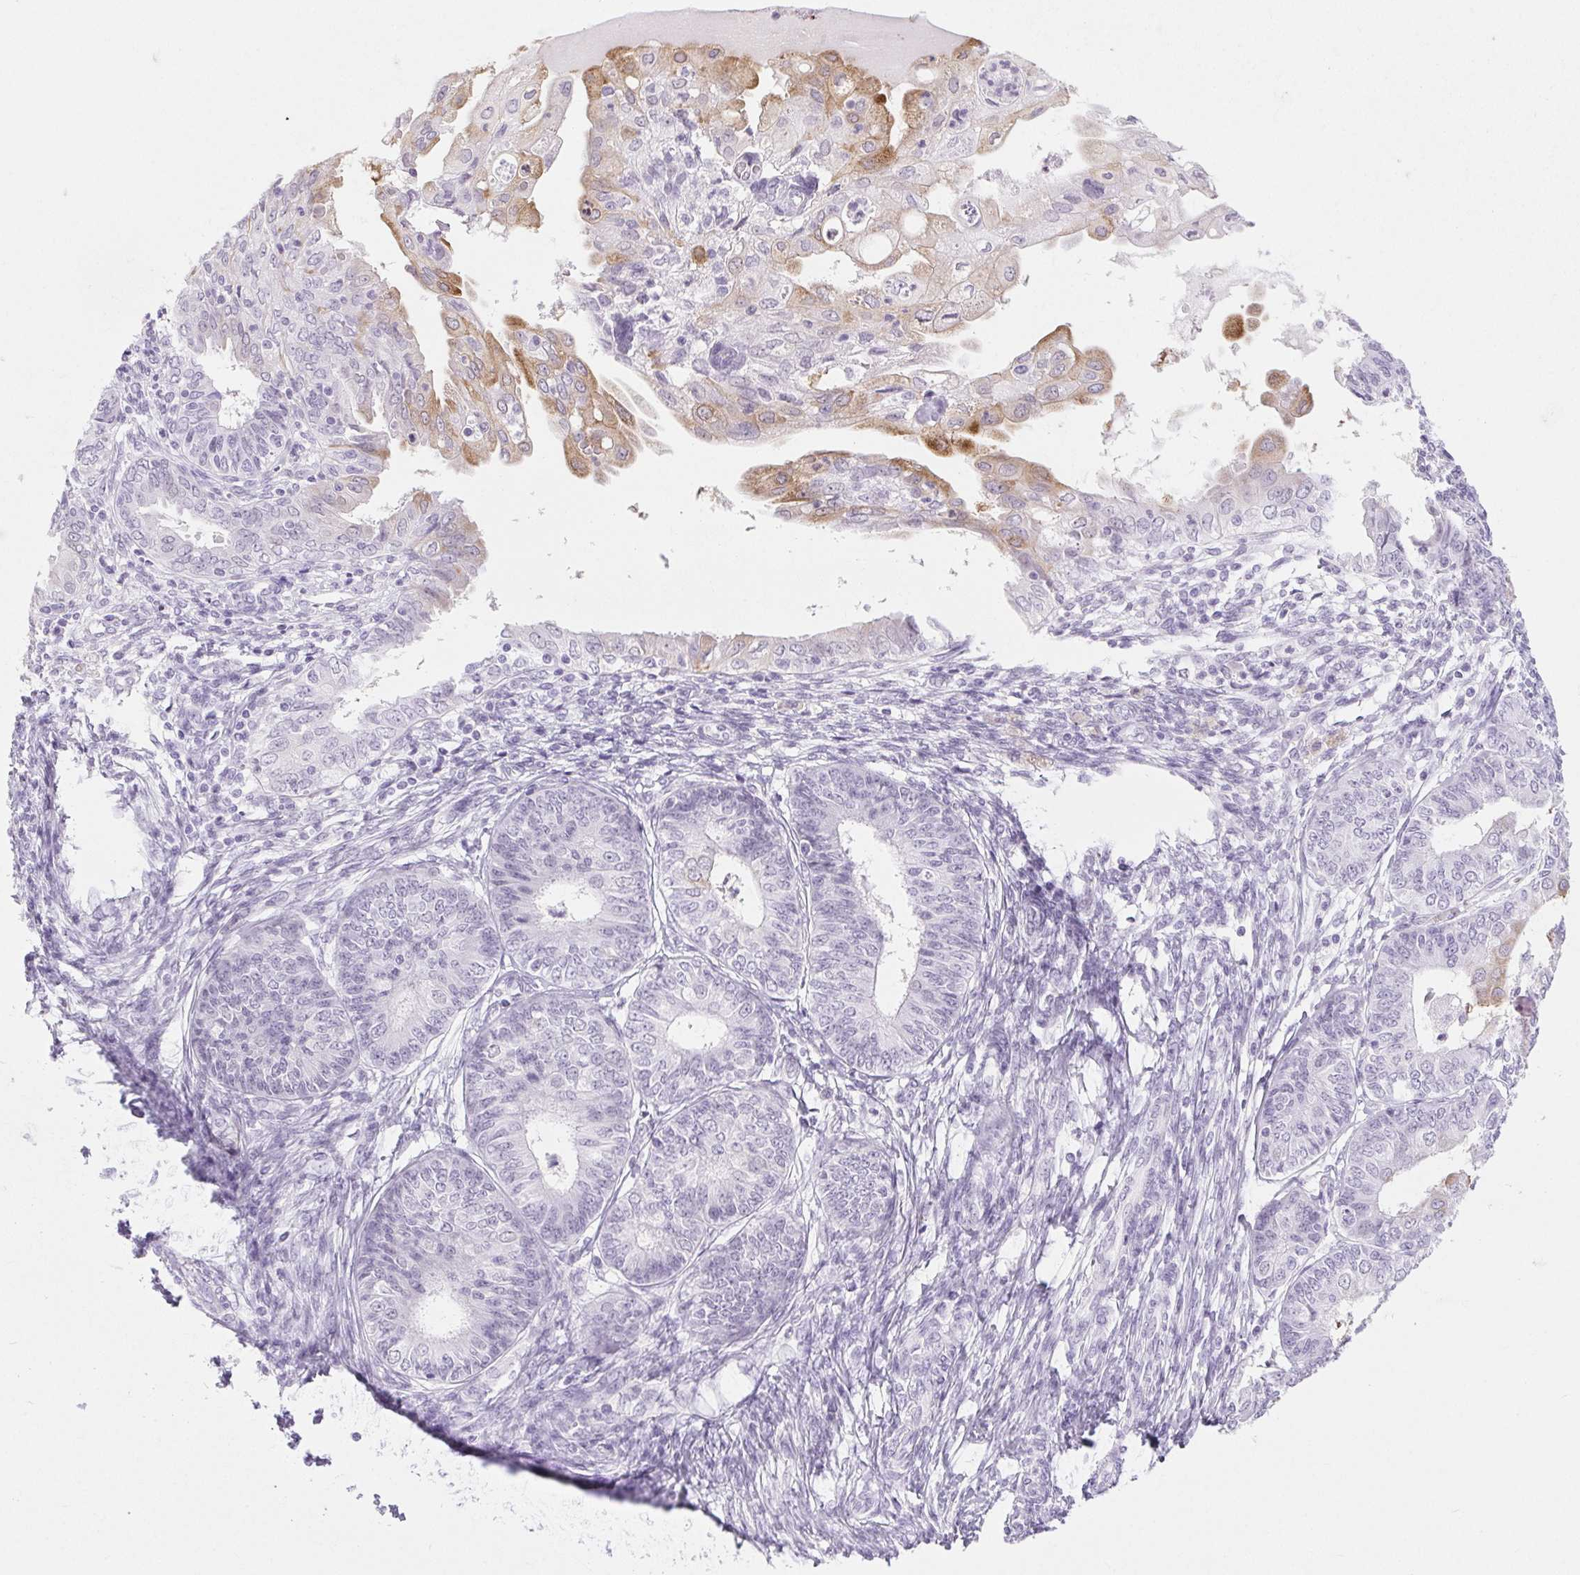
{"staining": {"intensity": "weak", "quantity": "<25%", "location": "cytoplasmic/membranous"}, "tissue": "endometrial cancer", "cell_type": "Tumor cells", "image_type": "cancer", "snomed": [{"axis": "morphology", "description": "Adenocarcinoma, NOS"}, {"axis": "topography", "description": "Endometrium"}], "caption": "Tumor cells are negative for protein expression in human endometrial cancer. Brightfield microscopy of IHC stained with DAB (3,3'-diaminobenzidine) (brown) and hematoxylin (blue), captured at high magnification.", "gene": "BCAS1", "patient": {"sex": "female", "age": 68}}